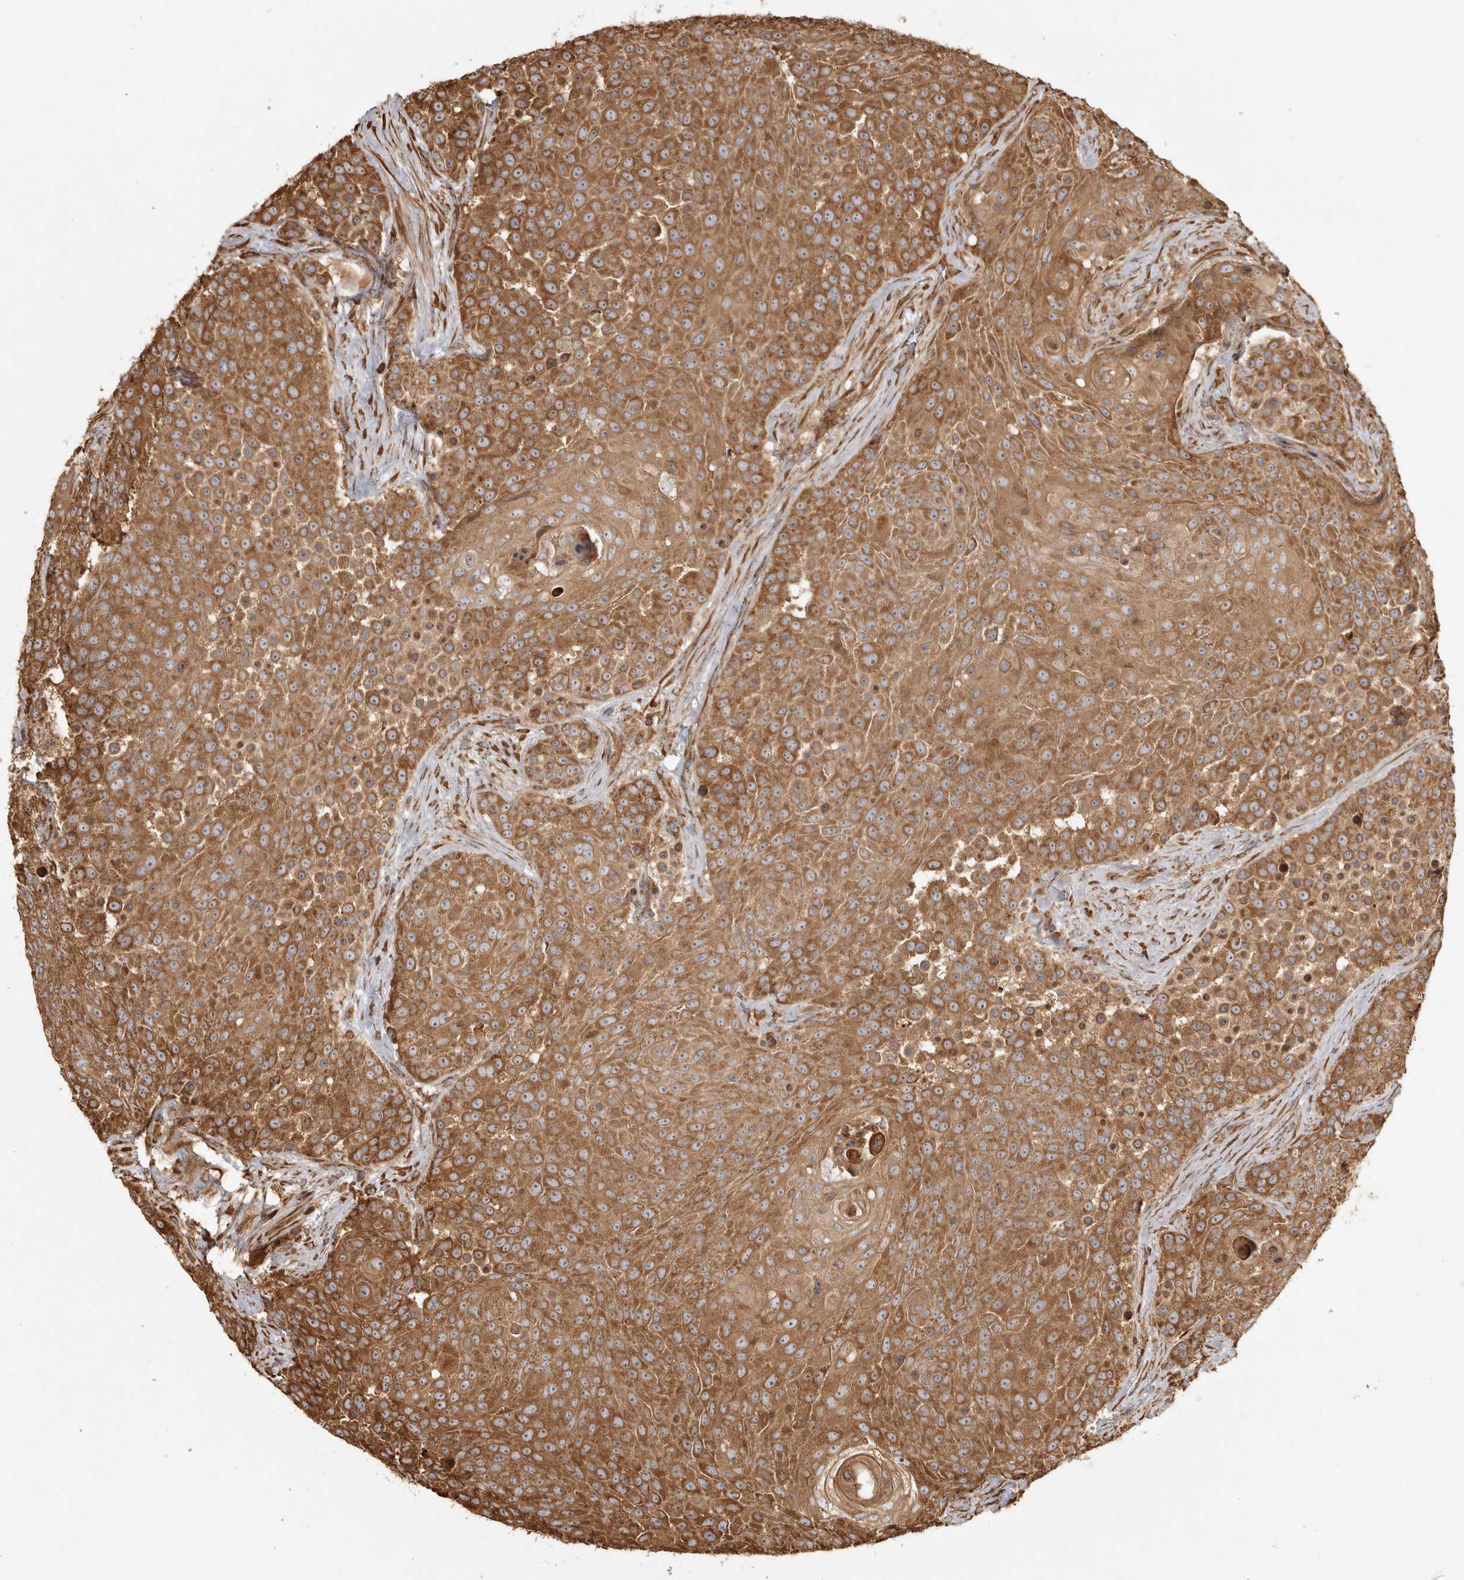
{"staining": {"intensity": "moderate", "quantity": ">75%", "location": "cytoplasmic/membranous"}, "tissue": "urothelial cancer", "cell_type": "Tumor cells", "image_type": "cancer", "snomed": [{"axis": "morphology", "description": "Urothelial carcinoma, High grade"}, {"axis": "topography", "description": "Urinary bladder"}], "caption": "High-grade urothelial carcinoma was stained to show a protein in brown. There is medium levels of moderate cytoplasmic/membranous positivity in approximately >75% of tumor cells.", "gene": "CAMSAP2", "patient": {"sex": "female", "age": 63}}